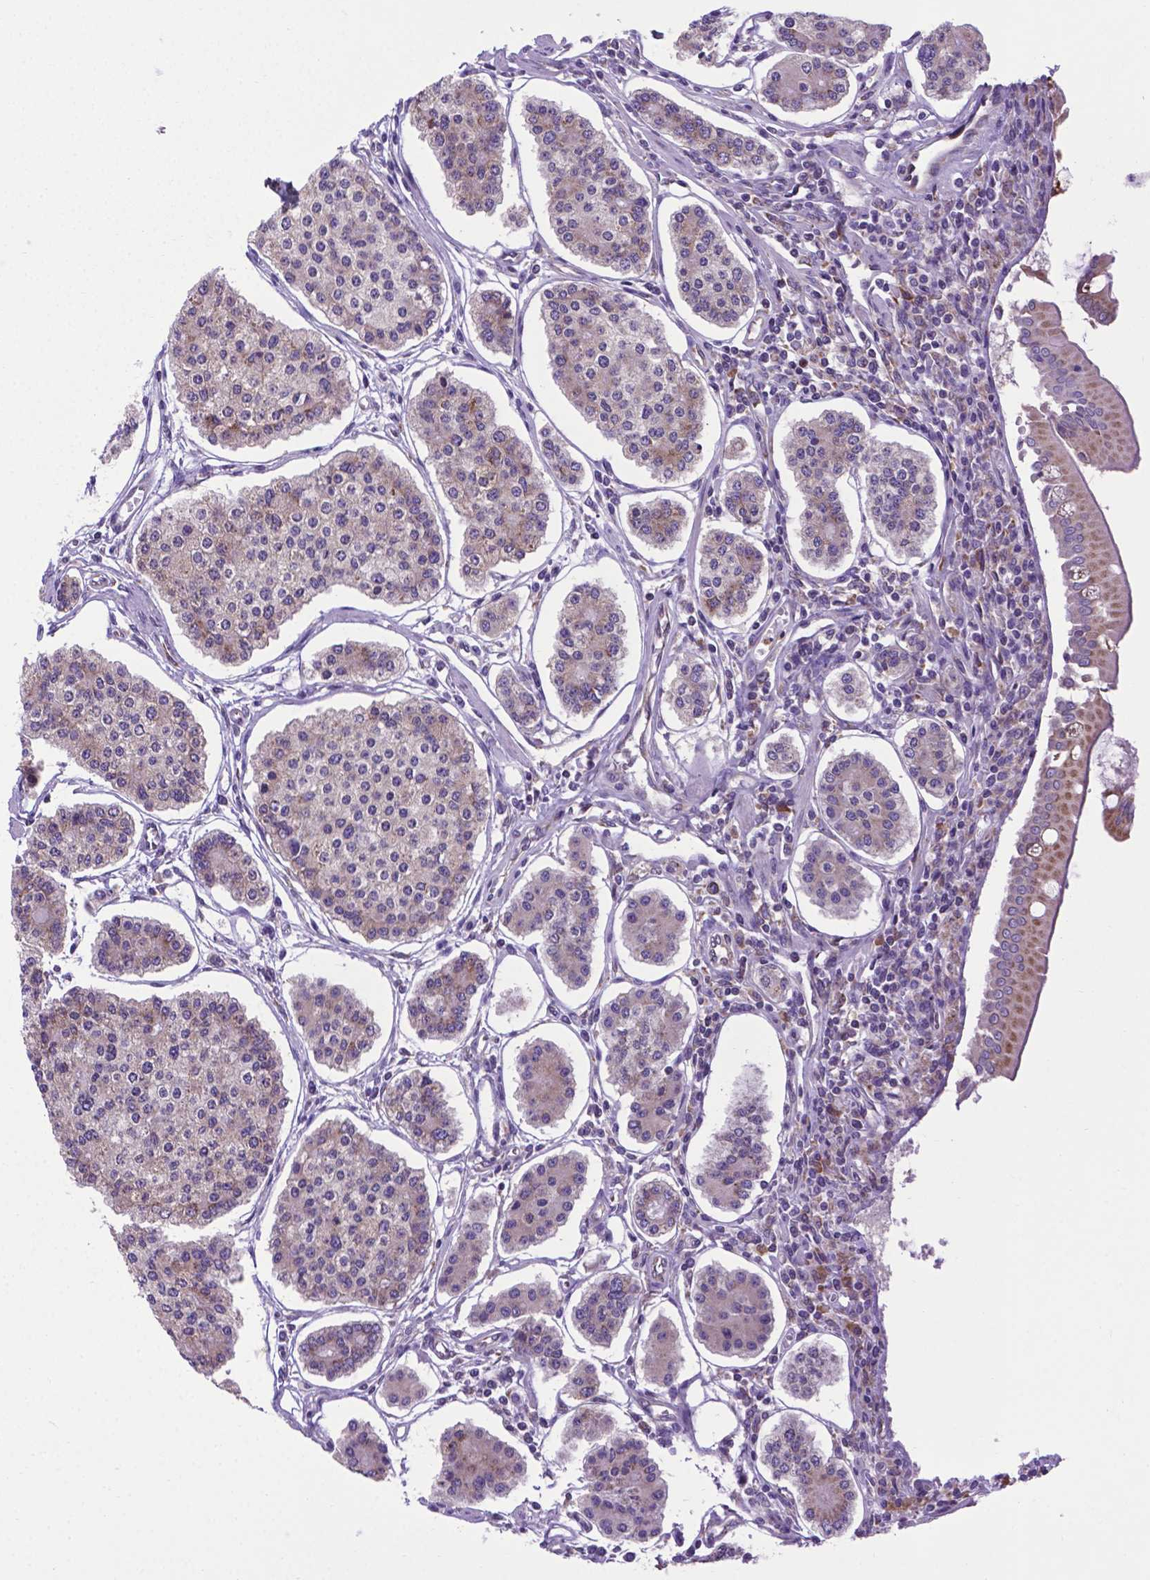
{"staining": {"intensity": "weak", "quantity": "<25%", "location": "cytoplasmic/membranous"}, "tissue": "carcinoid", "cell_type": "Tumor cells", "image_type": "cancer", "snomed": [{"axis": "morphology", "description": "Carcinoid, malignant, NOS"}, {"axis": "topography", "description": "Small intestine"}], "caption": "Malignant carcinoid was stained to show a protein in brown. There is no significant staining in tumor cells.", "gene": "WDR83OS", "patient": {"sex": "female", "age": 65}}